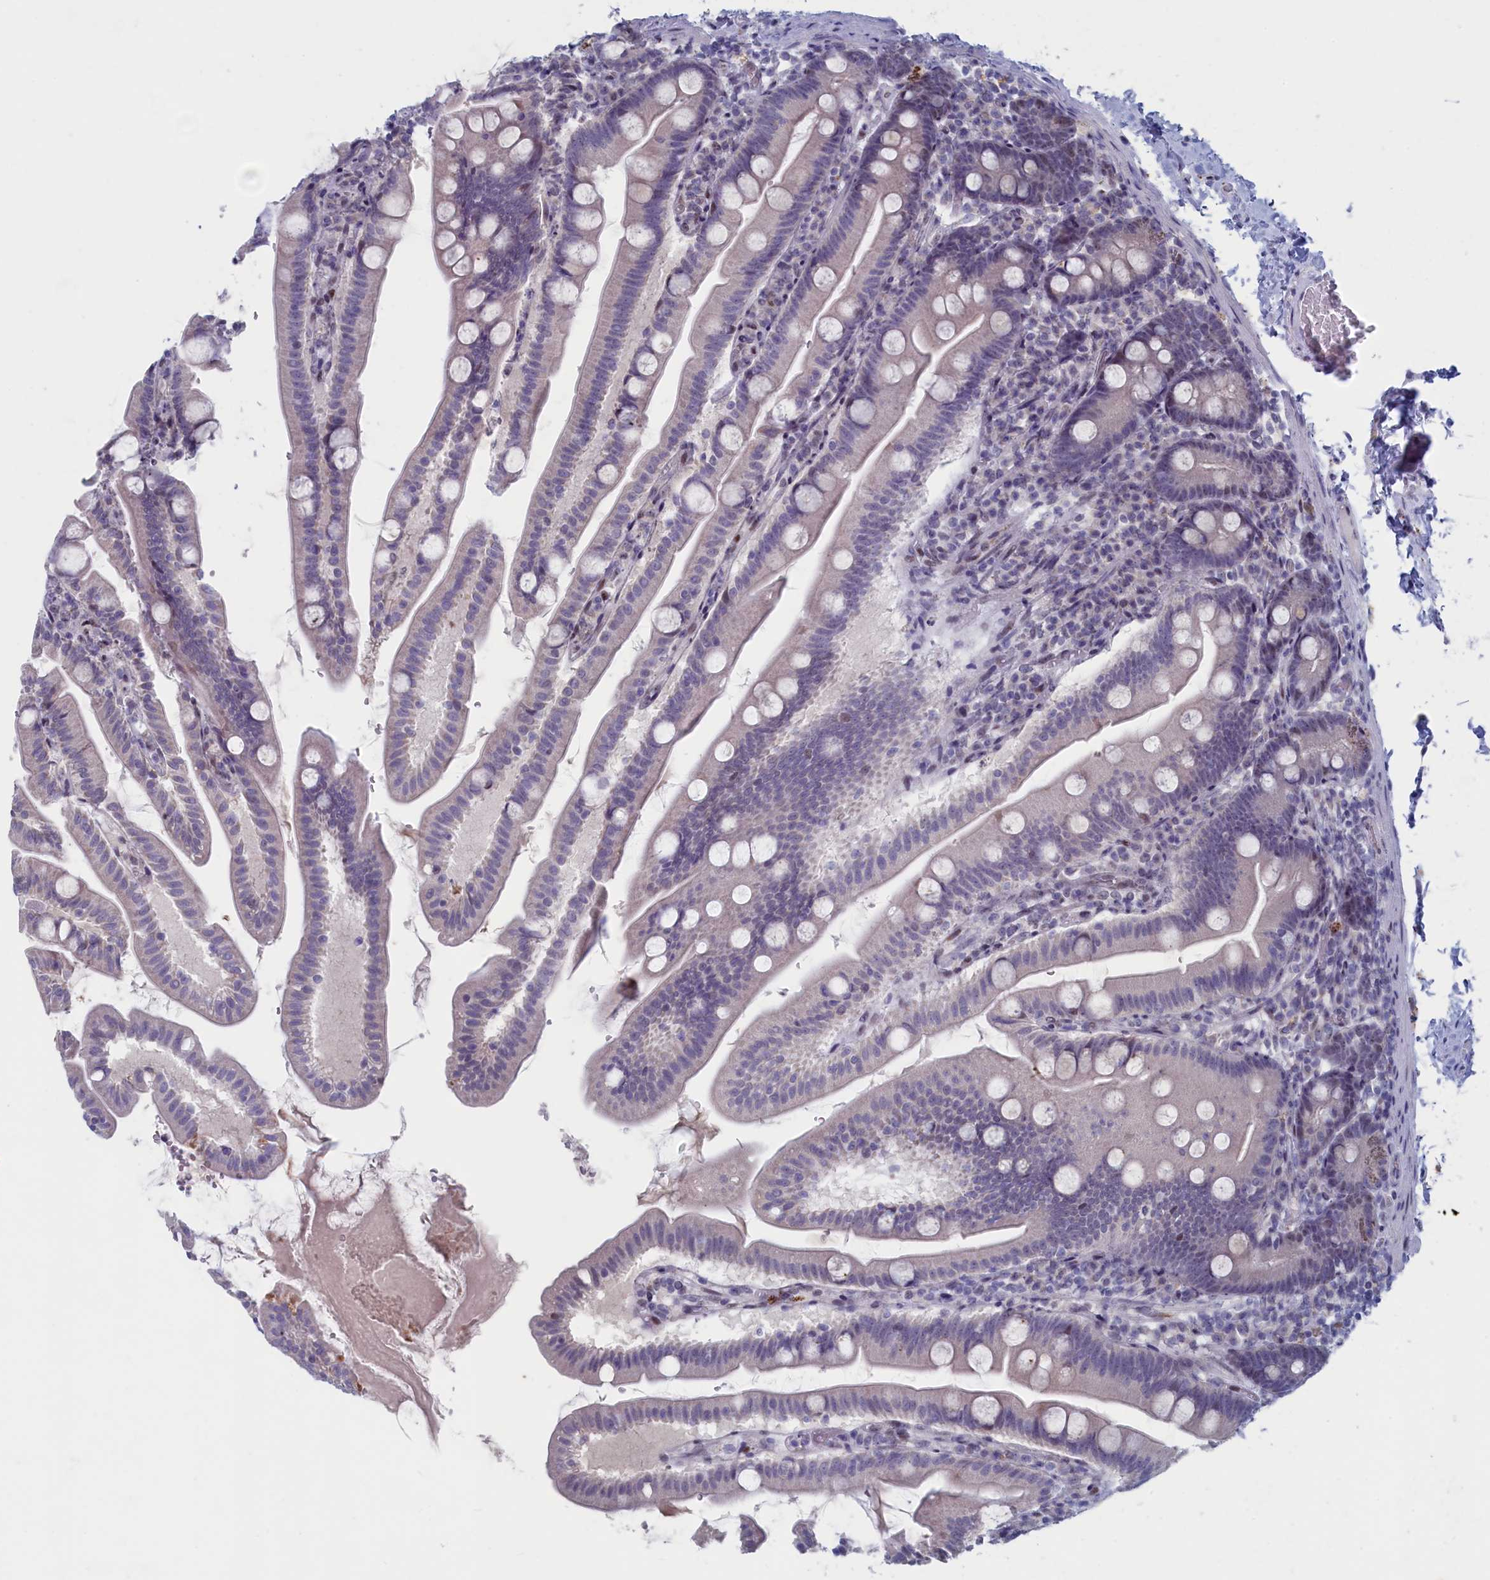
{"staining": {"intensity": "weak", "quantity": "<25%", "location": "cytoplasmic/membranous,nuclear"}, "tissue": "small intestine", "cell_type": "Glandular cells", "image_type": "normal", "snomed": [{"axis": "morphology", "description": "Normal tissue, NOS"}, {"axis": "topography", "description": "Small intestine"}], "caption": "Immunohistochemistry micrograph of normal small intestine stained for a protein (brown), which reveals no positivity in glandular cells. (Immunohistochemistry (ihc), brightfield microscopy, high magnification).", "gene": "WDR76", "patient": {"sex": "female", "age": 68}}